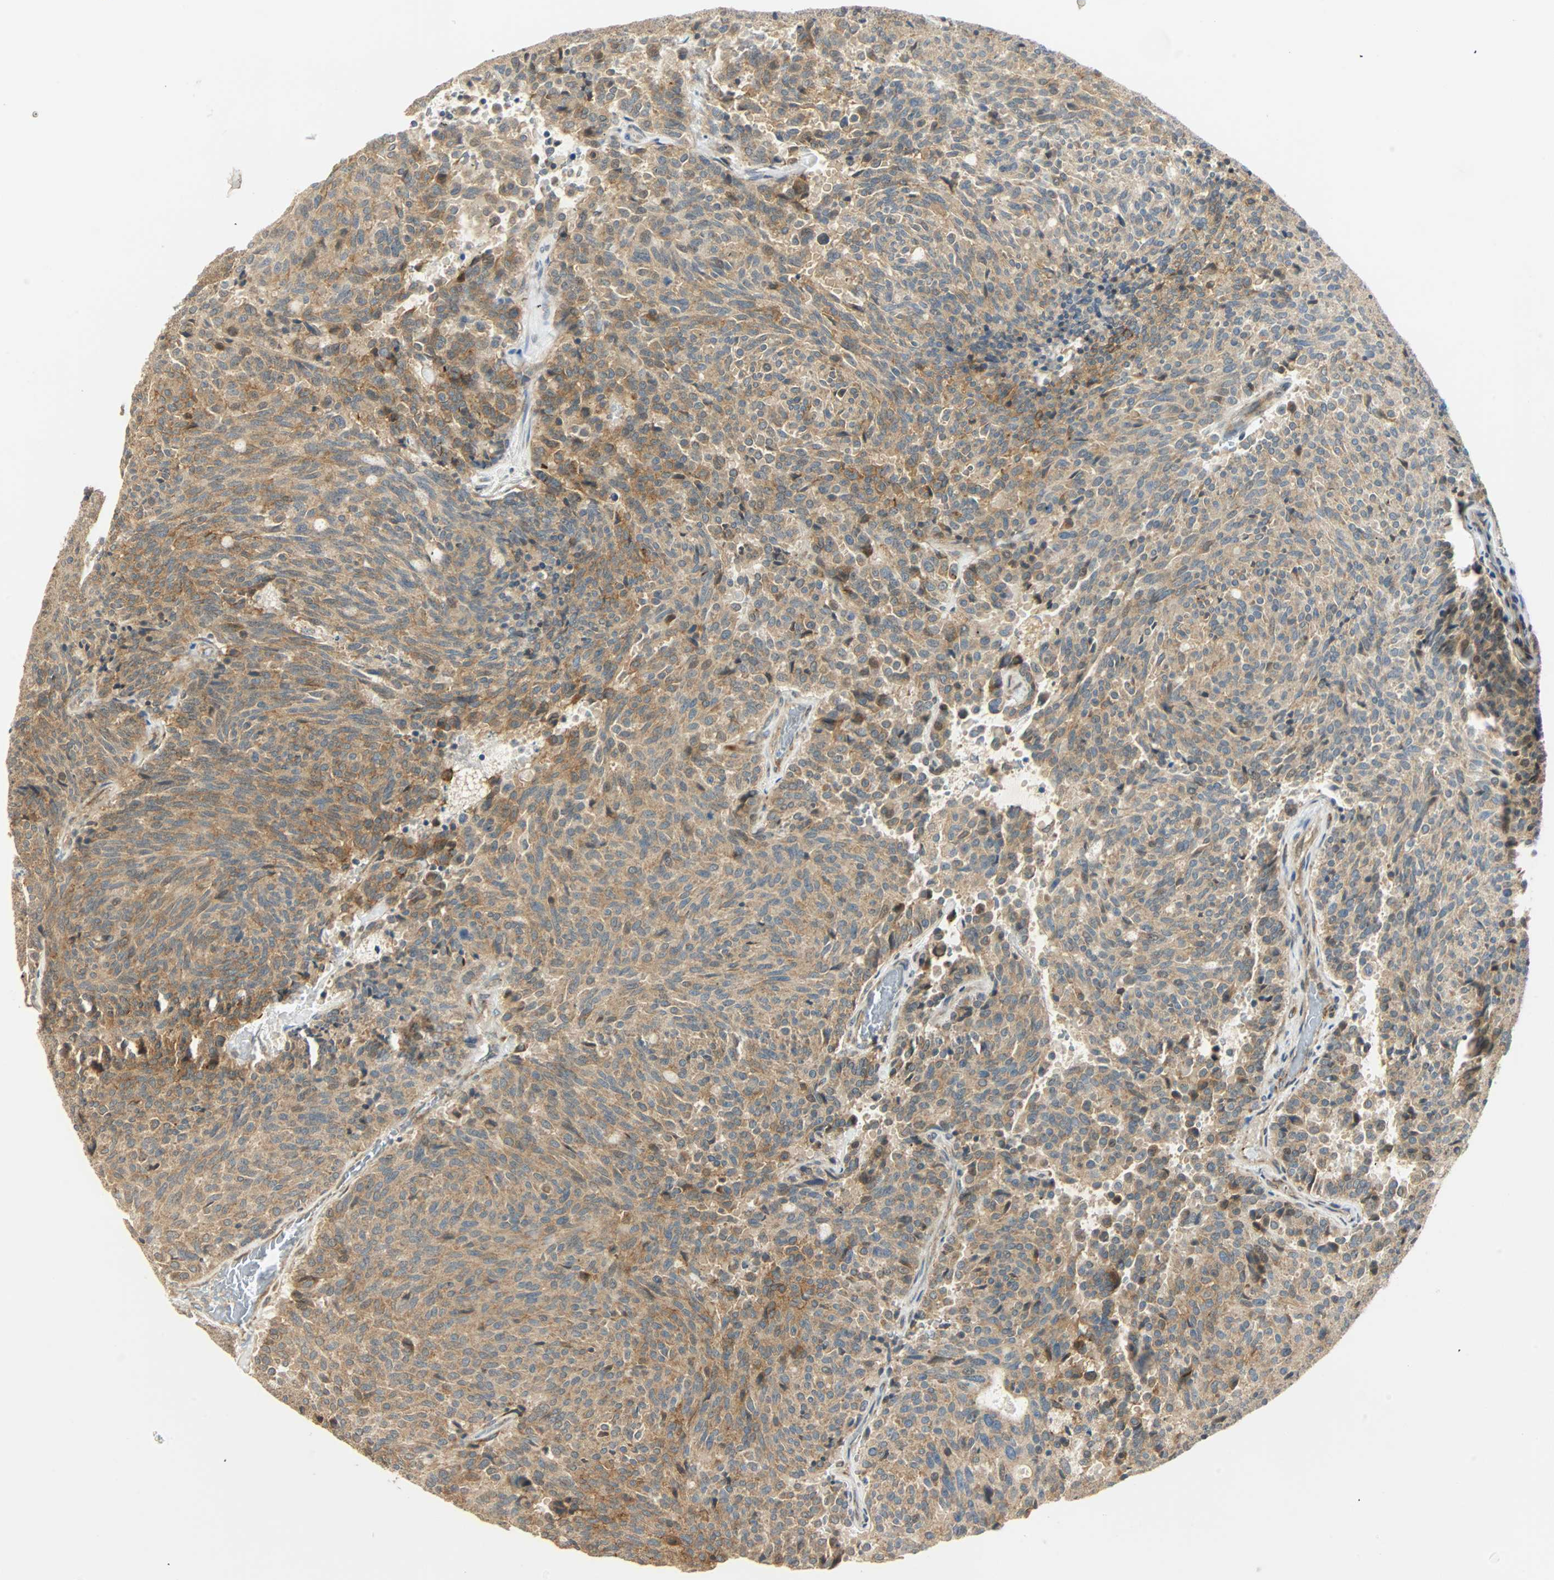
{"staining": {"intensity": "moderate", "quantity": ">75%", "location": "cytoplasmic/membranous"}, "tissue": "carcinoid", "cell_type": "Tumor cells", "image_type": "cancer", "snomed": [{"axis": "morphology", "description": "Carcinoid, malignant, NOS"}, {"axis": "topography", "description": "Pancreas"}], "caption": "Immunohistochemical staining of malignant carcinoid displays moderate cytoplasmic/membranous protein positivity in about >75% of tumor cells.", "gene": "PNPLA6", "patient": {"sex": "female", "age": 54}}